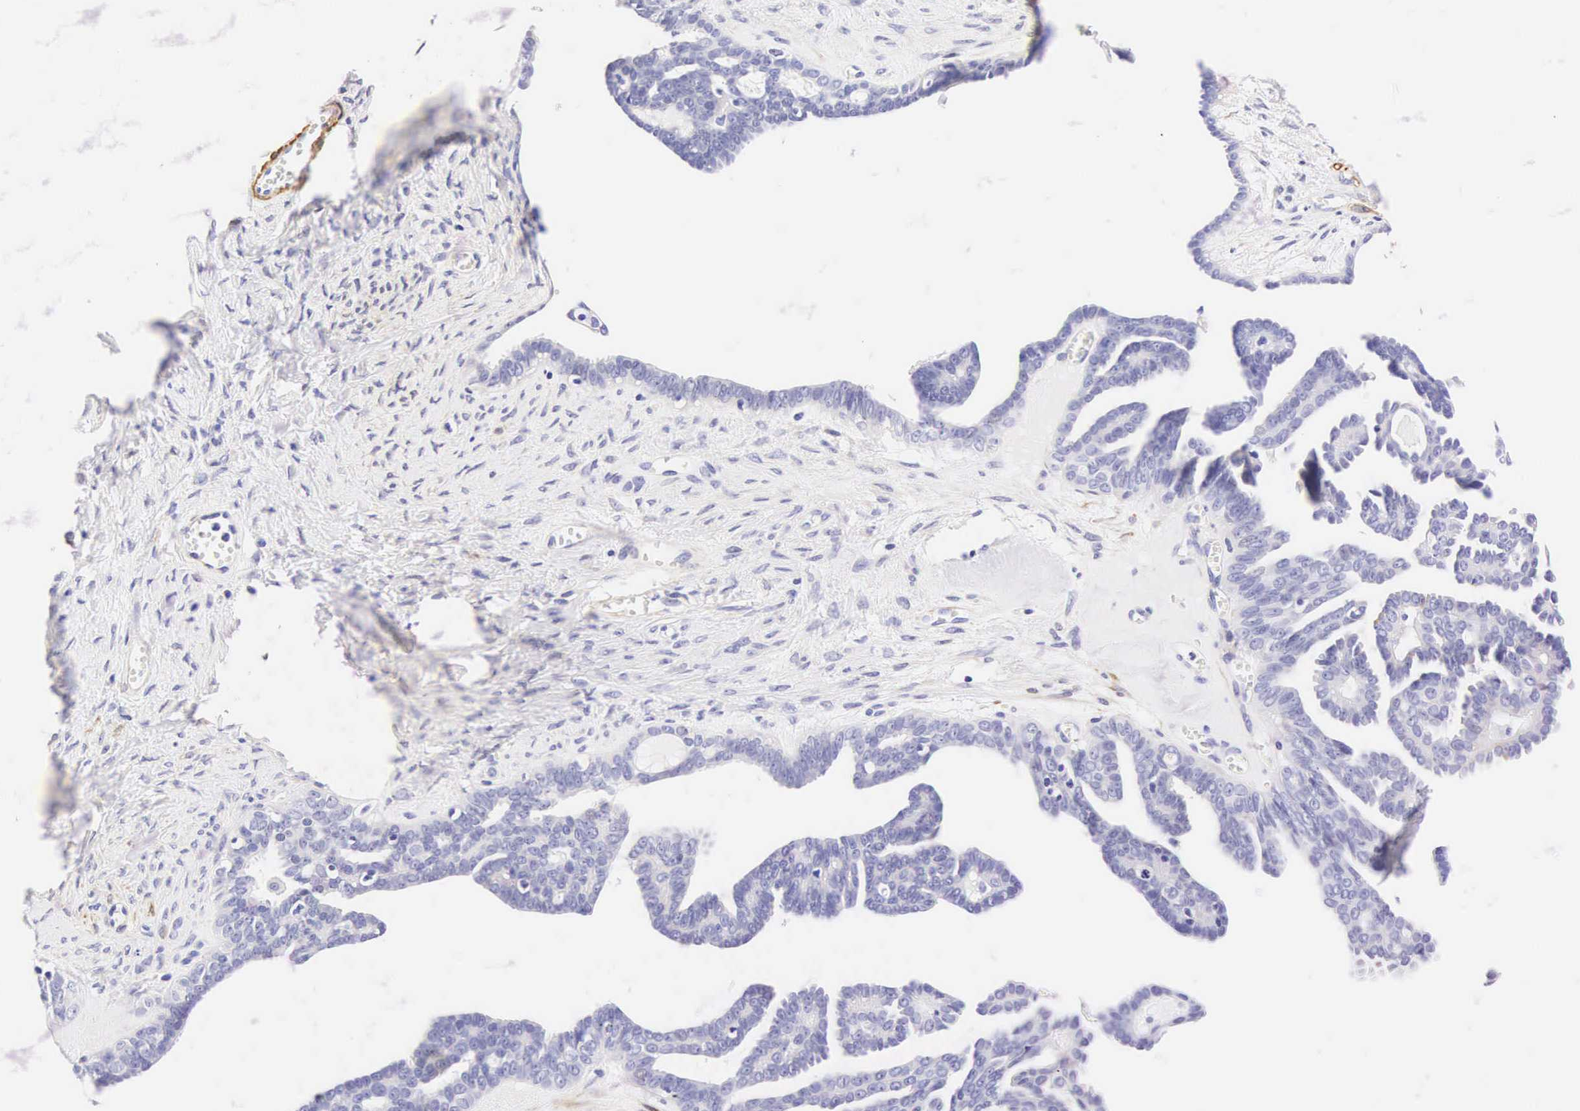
{"staining": {"intensity": "negative", "quantity": "none", "location": "none"}, "tissue": "ovarian cancer", "cell_type": "Tumor cells", "image_type": "cancer", "snomed": [{"axis": "morphology", "description": "Cystadenocarcinoma, serous, NOS"}, {"axis": "topography", "description": "Ovary"}], "caption": "Immunohistochemical staining of ovarian cancer shows no significant positivity in tumor cells. (Immunohistochemistry (ihc), brightfield microscopy, high magnification).", "gene": "CNN1", "patient": {"sex": "female", "age": 71}}